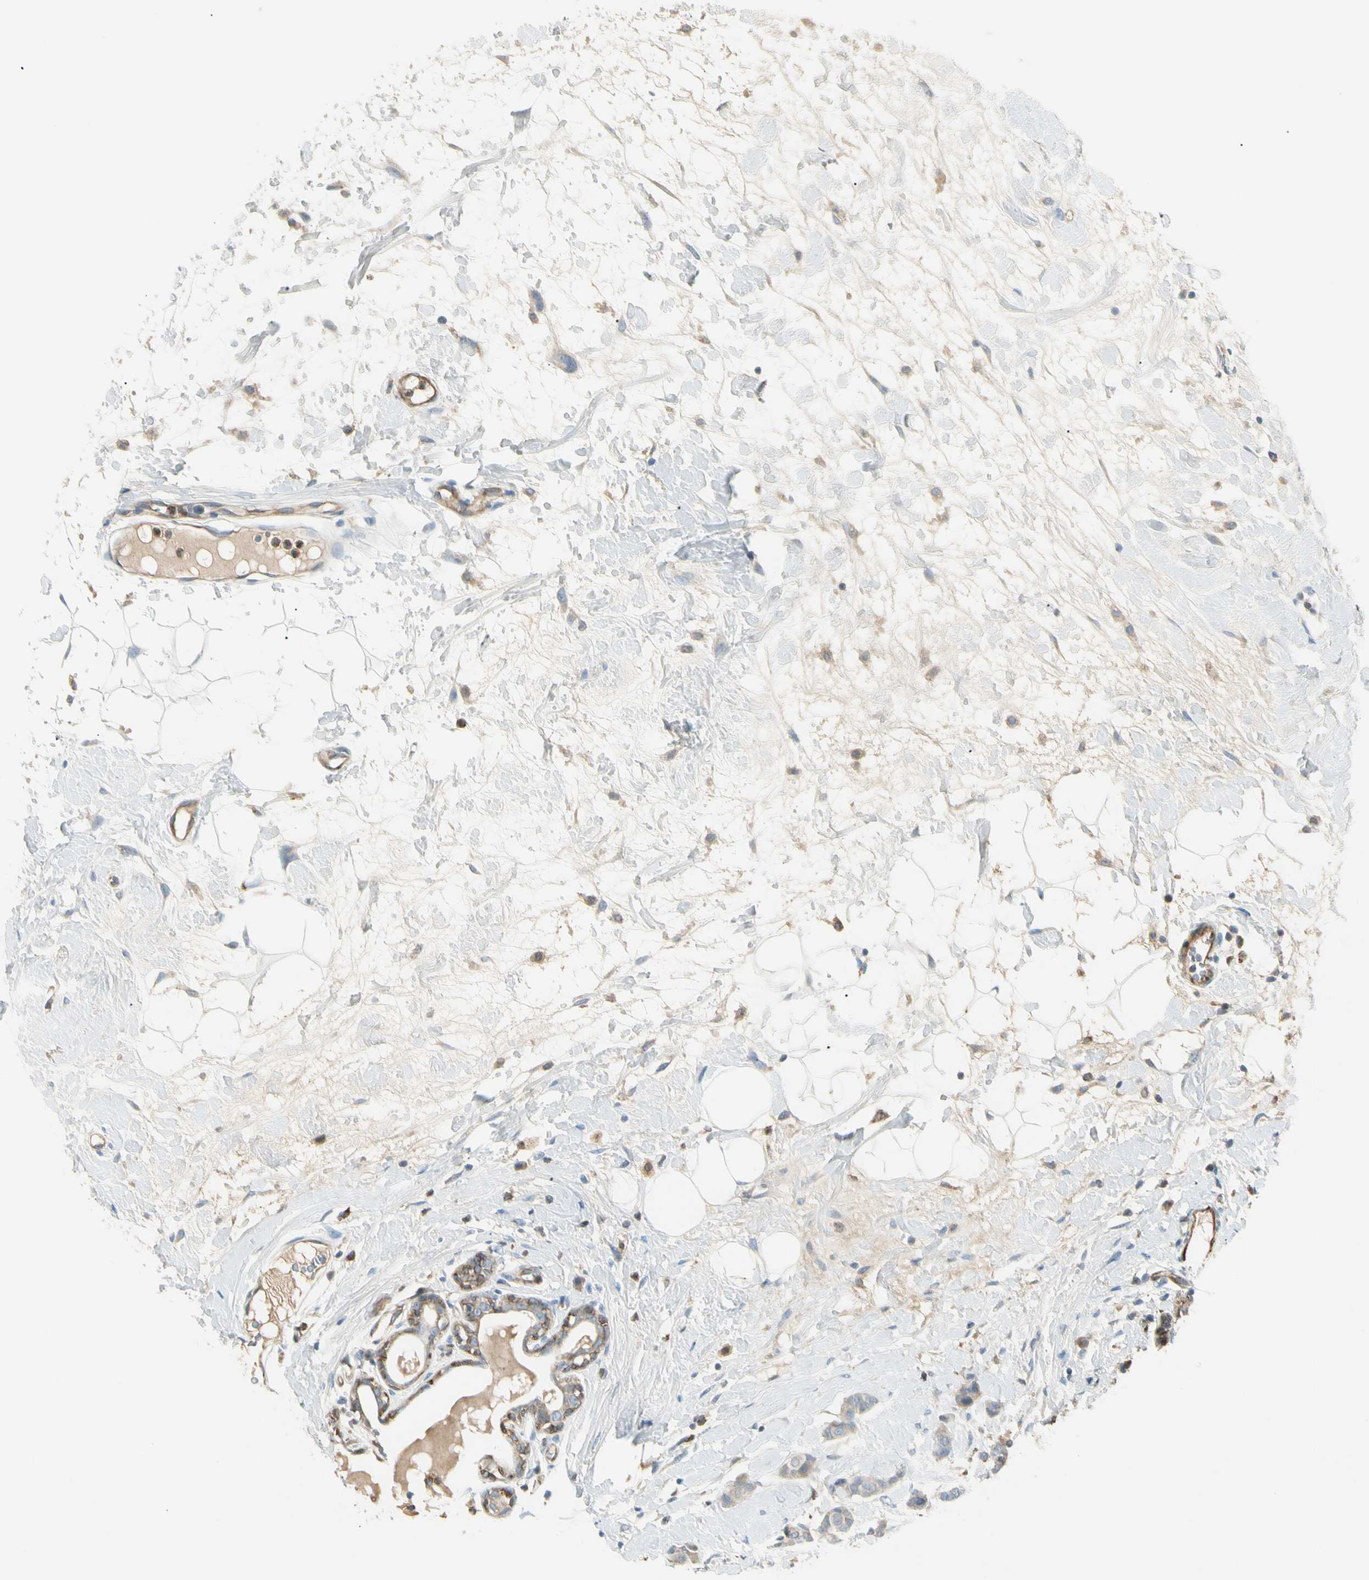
{"staining": {"intensity": "weak", "quantity": "<25%", "location": "cytoplasmic/membranous"}, "tissue": "breast cancer", "cell_type": "Tumor cells", "image_type": "cancer", "snomed": [{"axis": "morphology", "description": "Normal tissue, NOS"}, {"axis": "morphology", "description": "Duct carcinoma"}, {"axis": "topography", "description": "Breast"}], "caption": "Tumor cells show no significant staining in breast invasive ductal carcinoma. (DAB IHC, high magnification).", "gene": "LPCAT2", "patient": {"sex": "female", "age": 40}}